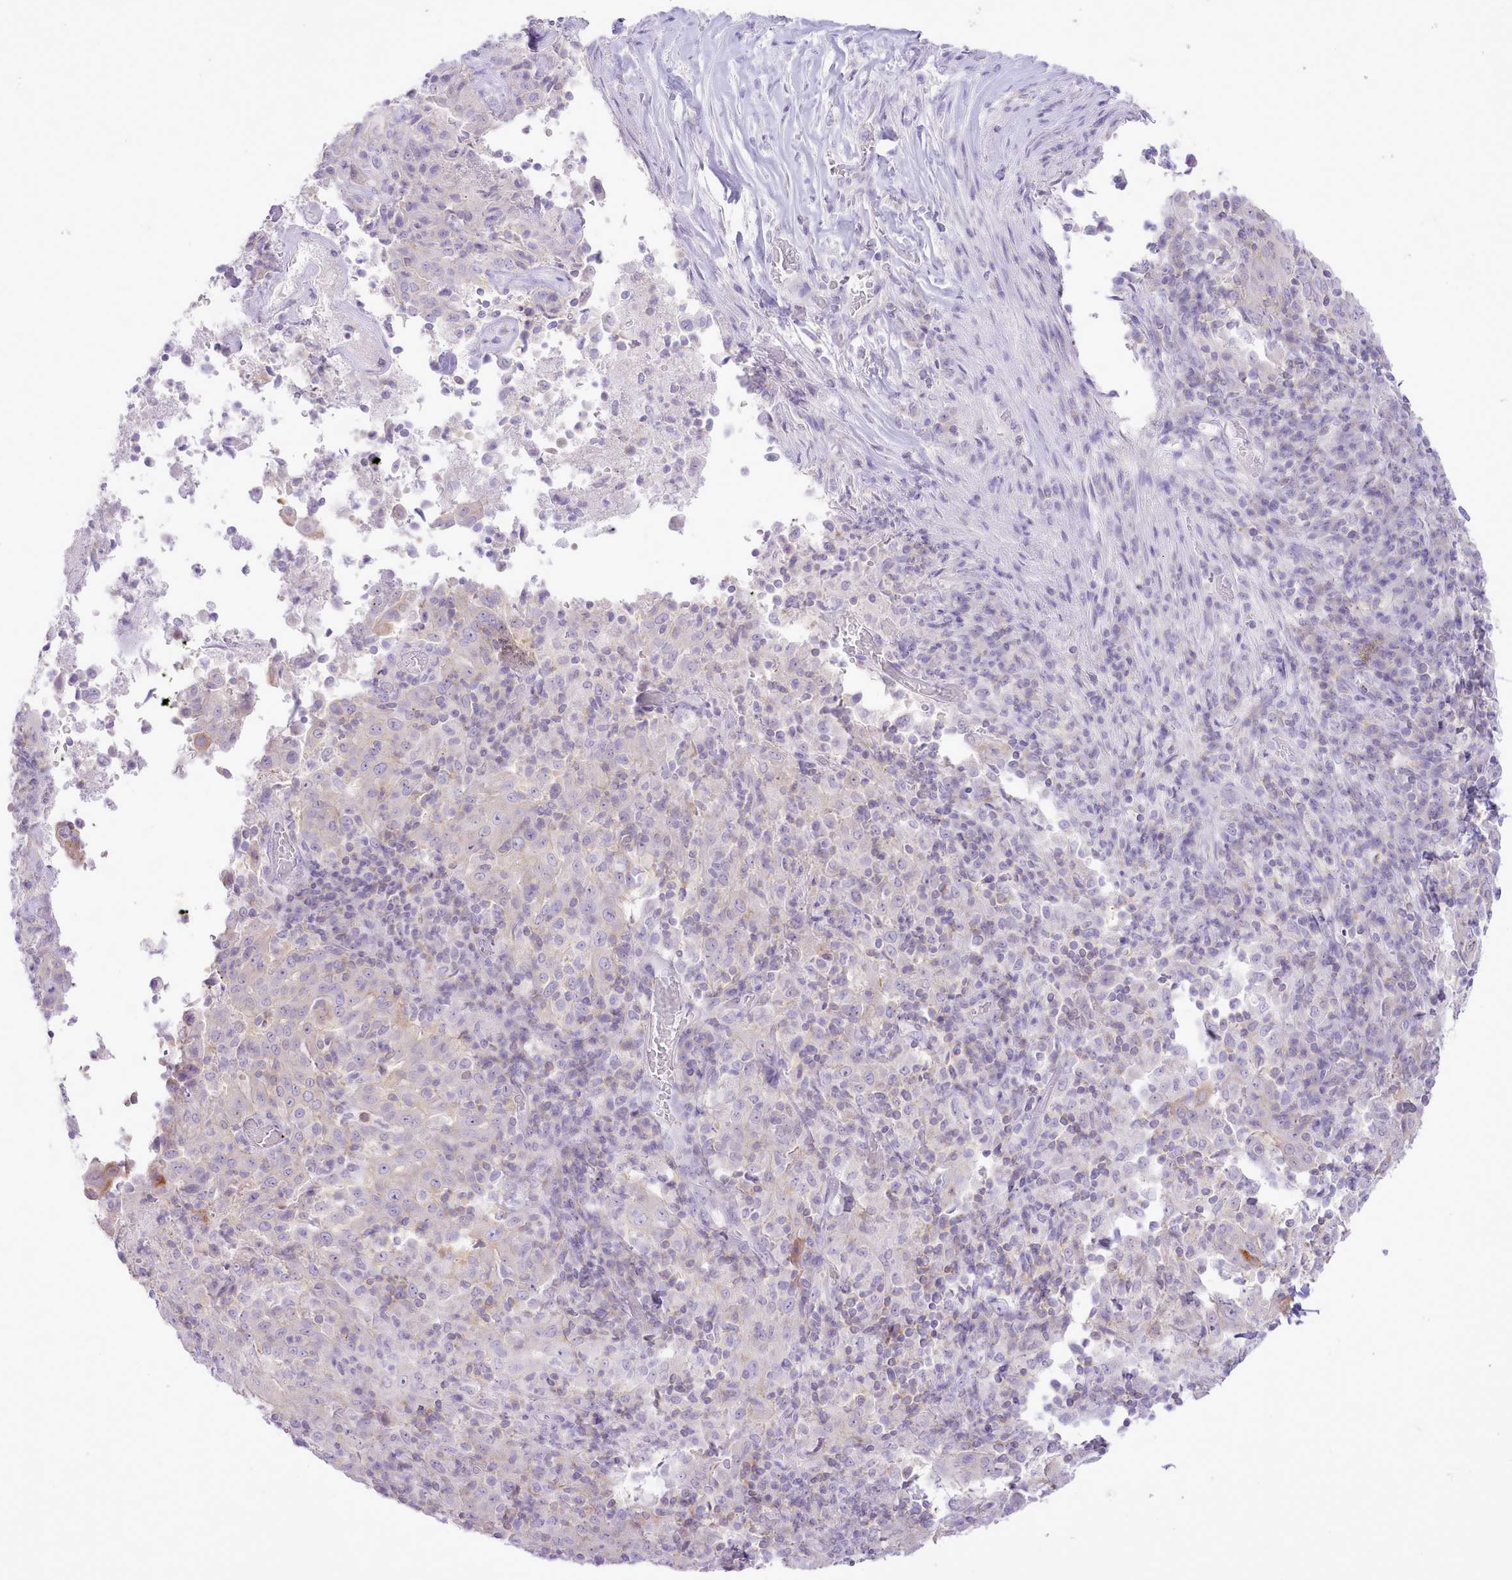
{"staining": {"intensity": "negative", "quantity": "none", "location": "none"}, "tissue": "pancreatic cancer", "cell_type": "Tumor cells", "image_type": "cancer", "snomed": [{"axis": "morphology", "description": "Adenocarcinoma, NOS"}, {"axis": "topography", "description": "Pancreas"}], "caption": "Immunohistochemical staining of pancreatic cancer (adenocarcinoma) shows no significant positivity in tumor cells. (DAB (3,3'-diaminobenzidine) IHC visualized using brightfield microscopy, high magnification).", "gene": "MDFI", "patient": {"sex": "male", "age": 63}}